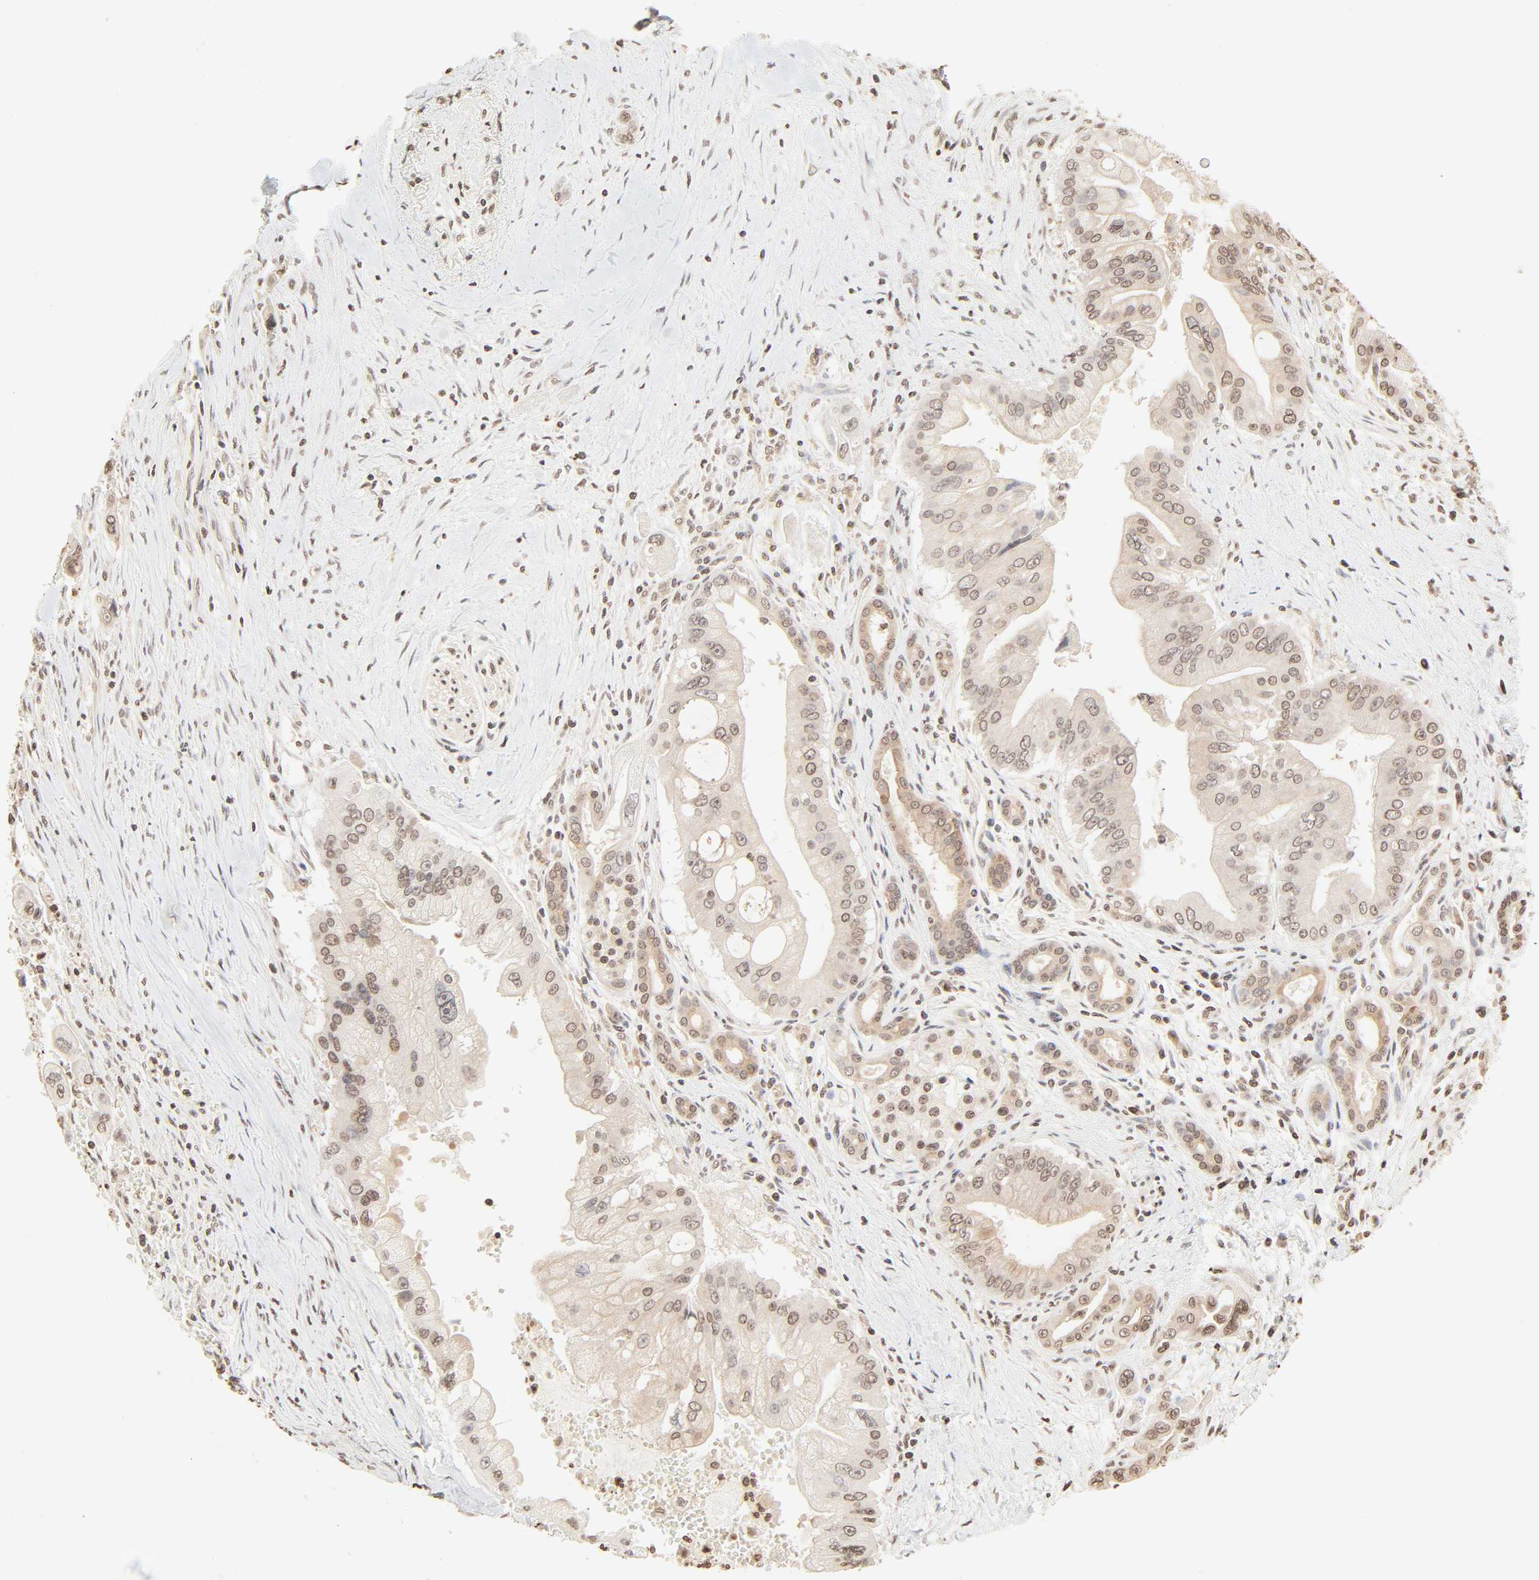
{"staining": {"intensity": "moderate", "quantity": ">75%", "location": "cytoplasmic/membranous,nuclear"}, "tissue": "pancreatic cancer", "cell_type": "Tumor cells", "image_type": "cancer", "snomed": [{"axis": "morphology", "description": "Adenocarcinoma, NOS"}, {"axis": "topography", "description": "Pancreas"}], "caption": "Immunohistochemistry (IHC) (DAB) staining of human pancreatic cancer reveals moderate cytoplasmic/membranous and nuclear protein expression in about >75% of tumor cells.", "gene": "TBL1X", "patient": {"sex": "male", "age": 59}}